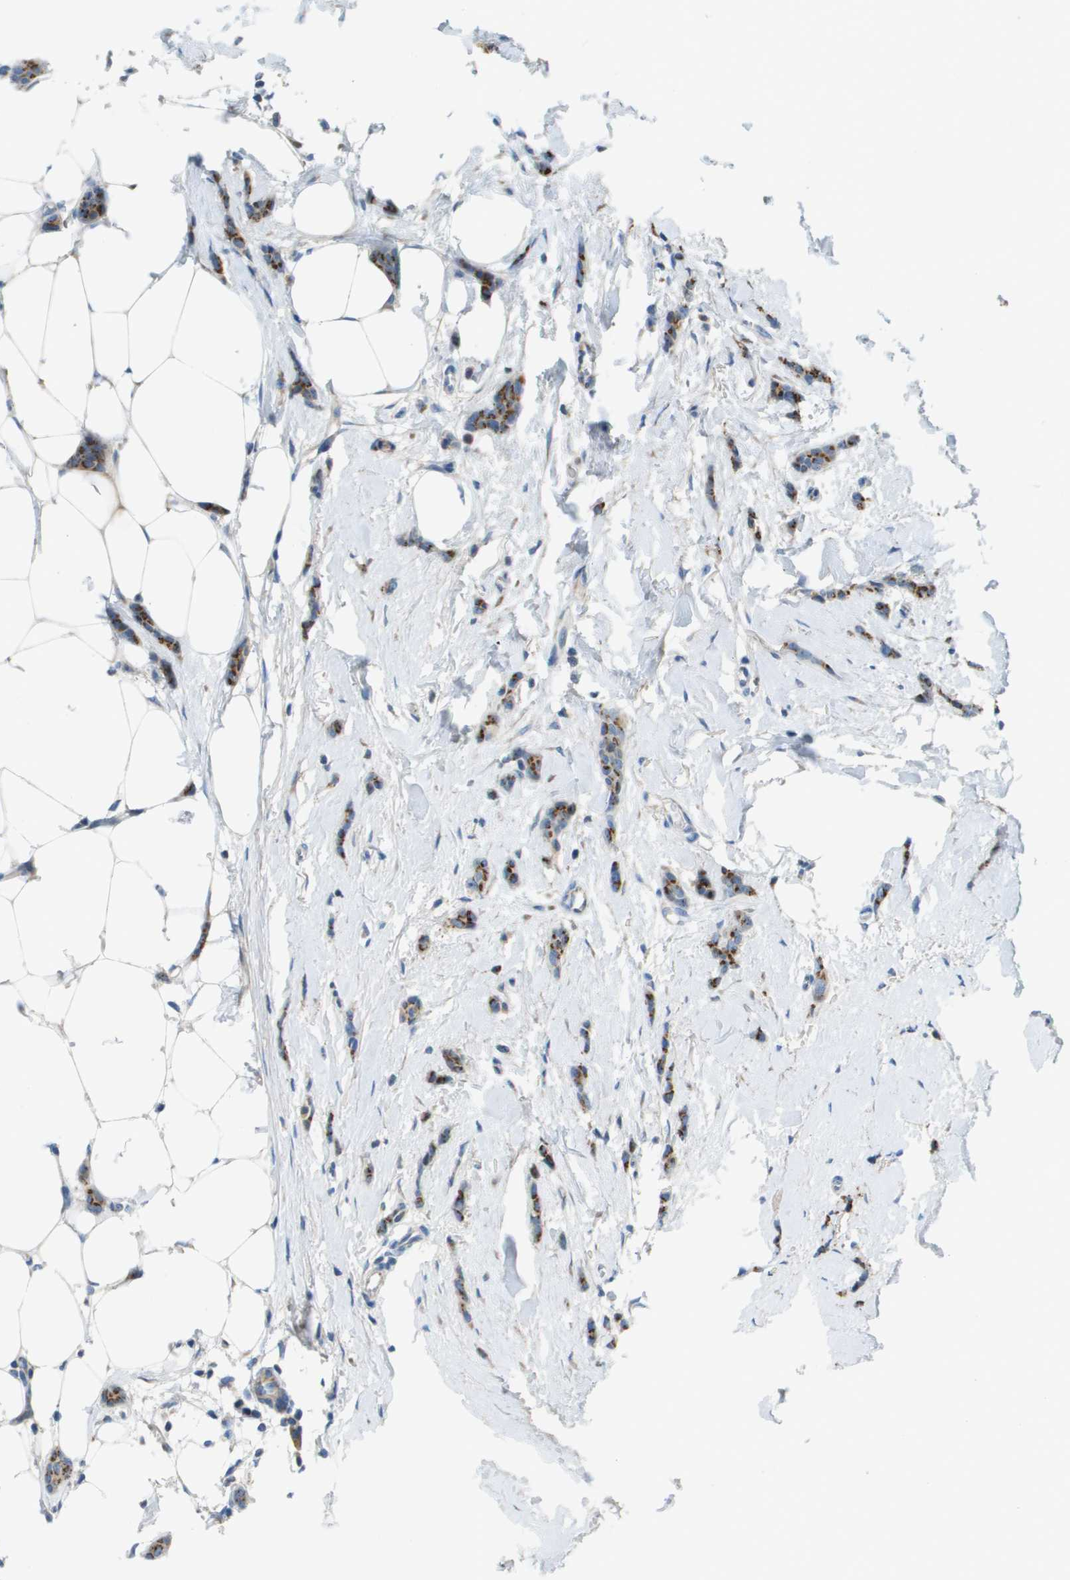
{"staining": {"intensity": "strong", "quantity": ">75%", "location": "cytoplasmic/membranous"}, "tissue": "breast cancer", "cell_type": "Tumor cells", "image_type": "cancer", "snomed": [{"axis": "morphology", "description": "Lobular carcinoma"}, {"axis": "topography", "description": "Skin"}, {"axis": "topography", "description": "Breast"}], "caption": "Immunohistochemical staining of human lobular carcinoma (breast) demonstrates strong cytoplasmic/membranous protein expression in about >75% of tumor cells.", "gene": "GALNT6", "patient": {"sex": "female", "age": 46}}